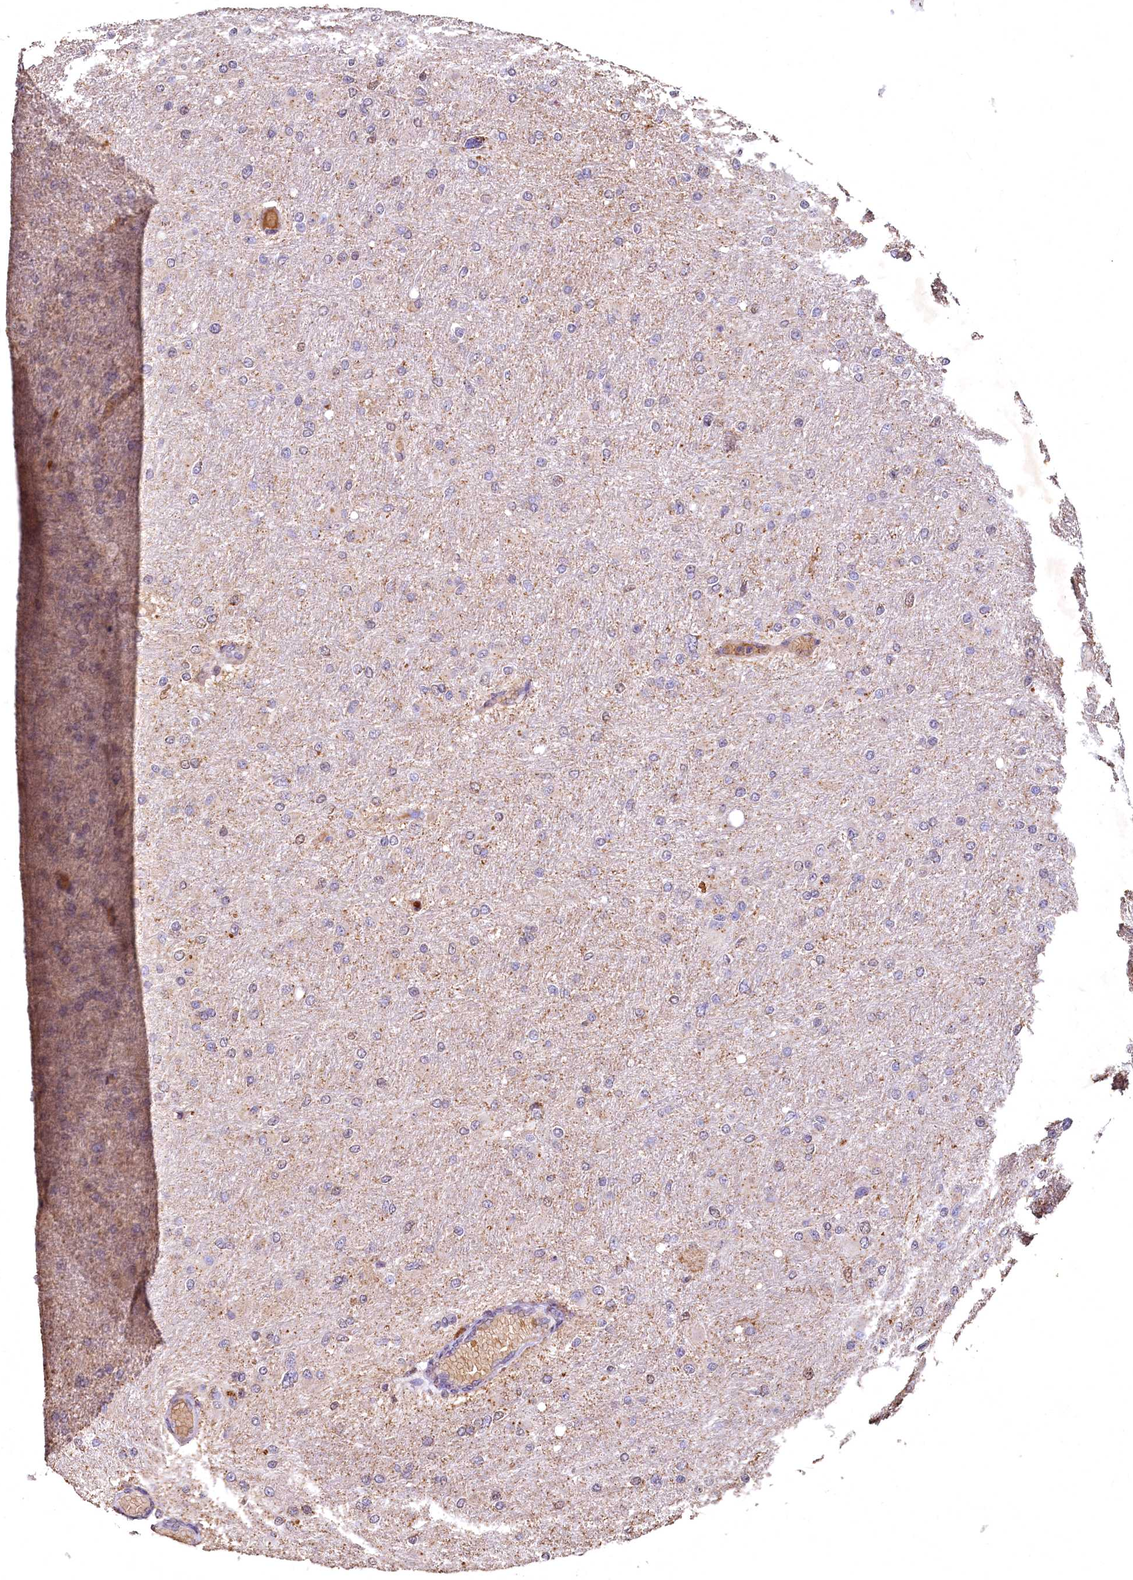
{"staining": {"intensity": "weak", "quantity": "<25%", "location": "cytoplasmic/membranous"}, "tissue": "glioma", "cell_type": "Tumor cells", "image_type": "cancer", "snomed": [{"axis": "morphology", "description": "Glioma, malignant, High grade"}, {"axis": "topography", "description": "Cerebral cortex"}], "caption": "Tumor cells show no significant positivity in high-grade glioma (malignant).", "gene": "SPTA1", "patient": {"sex": "female", "age": 36}}